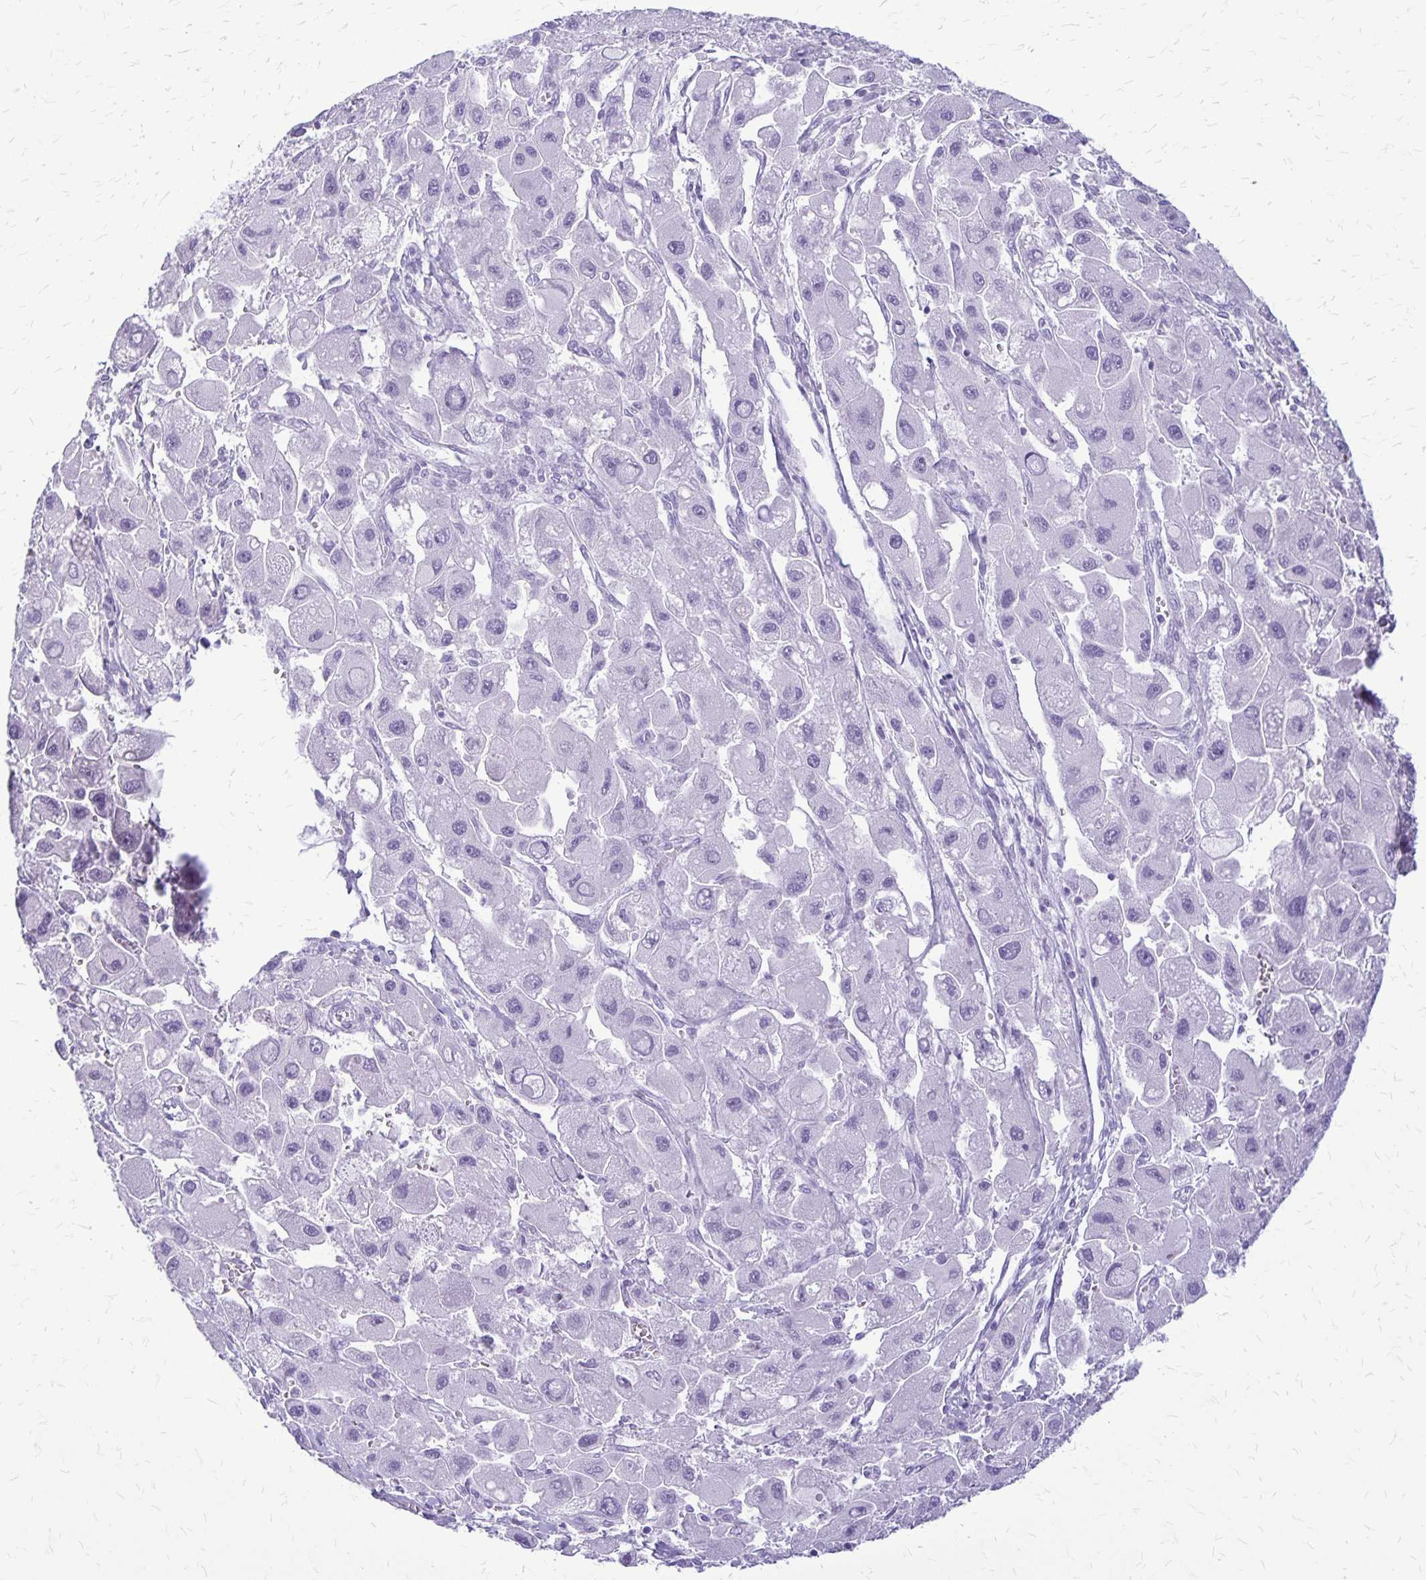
{"staining": {"intensity": "negative", "quantity": "none", "location": "none"}, "tissue": "liver cancer", "cell_type": "Tumor cells", "image_type": "cancer", "snomed": [{"axis": "morphology", "description": "Carcinoma, Hepatocellular, NOS"}, {"axis": "topography", "description": "Liver"}], "caption": "Liver cancer (hepatocellular carcinoma) stained for a protein using IHC reveals no staining tumor cells.", "gene": "RTN1", "patient": {"sex": "male", "age": 24}}